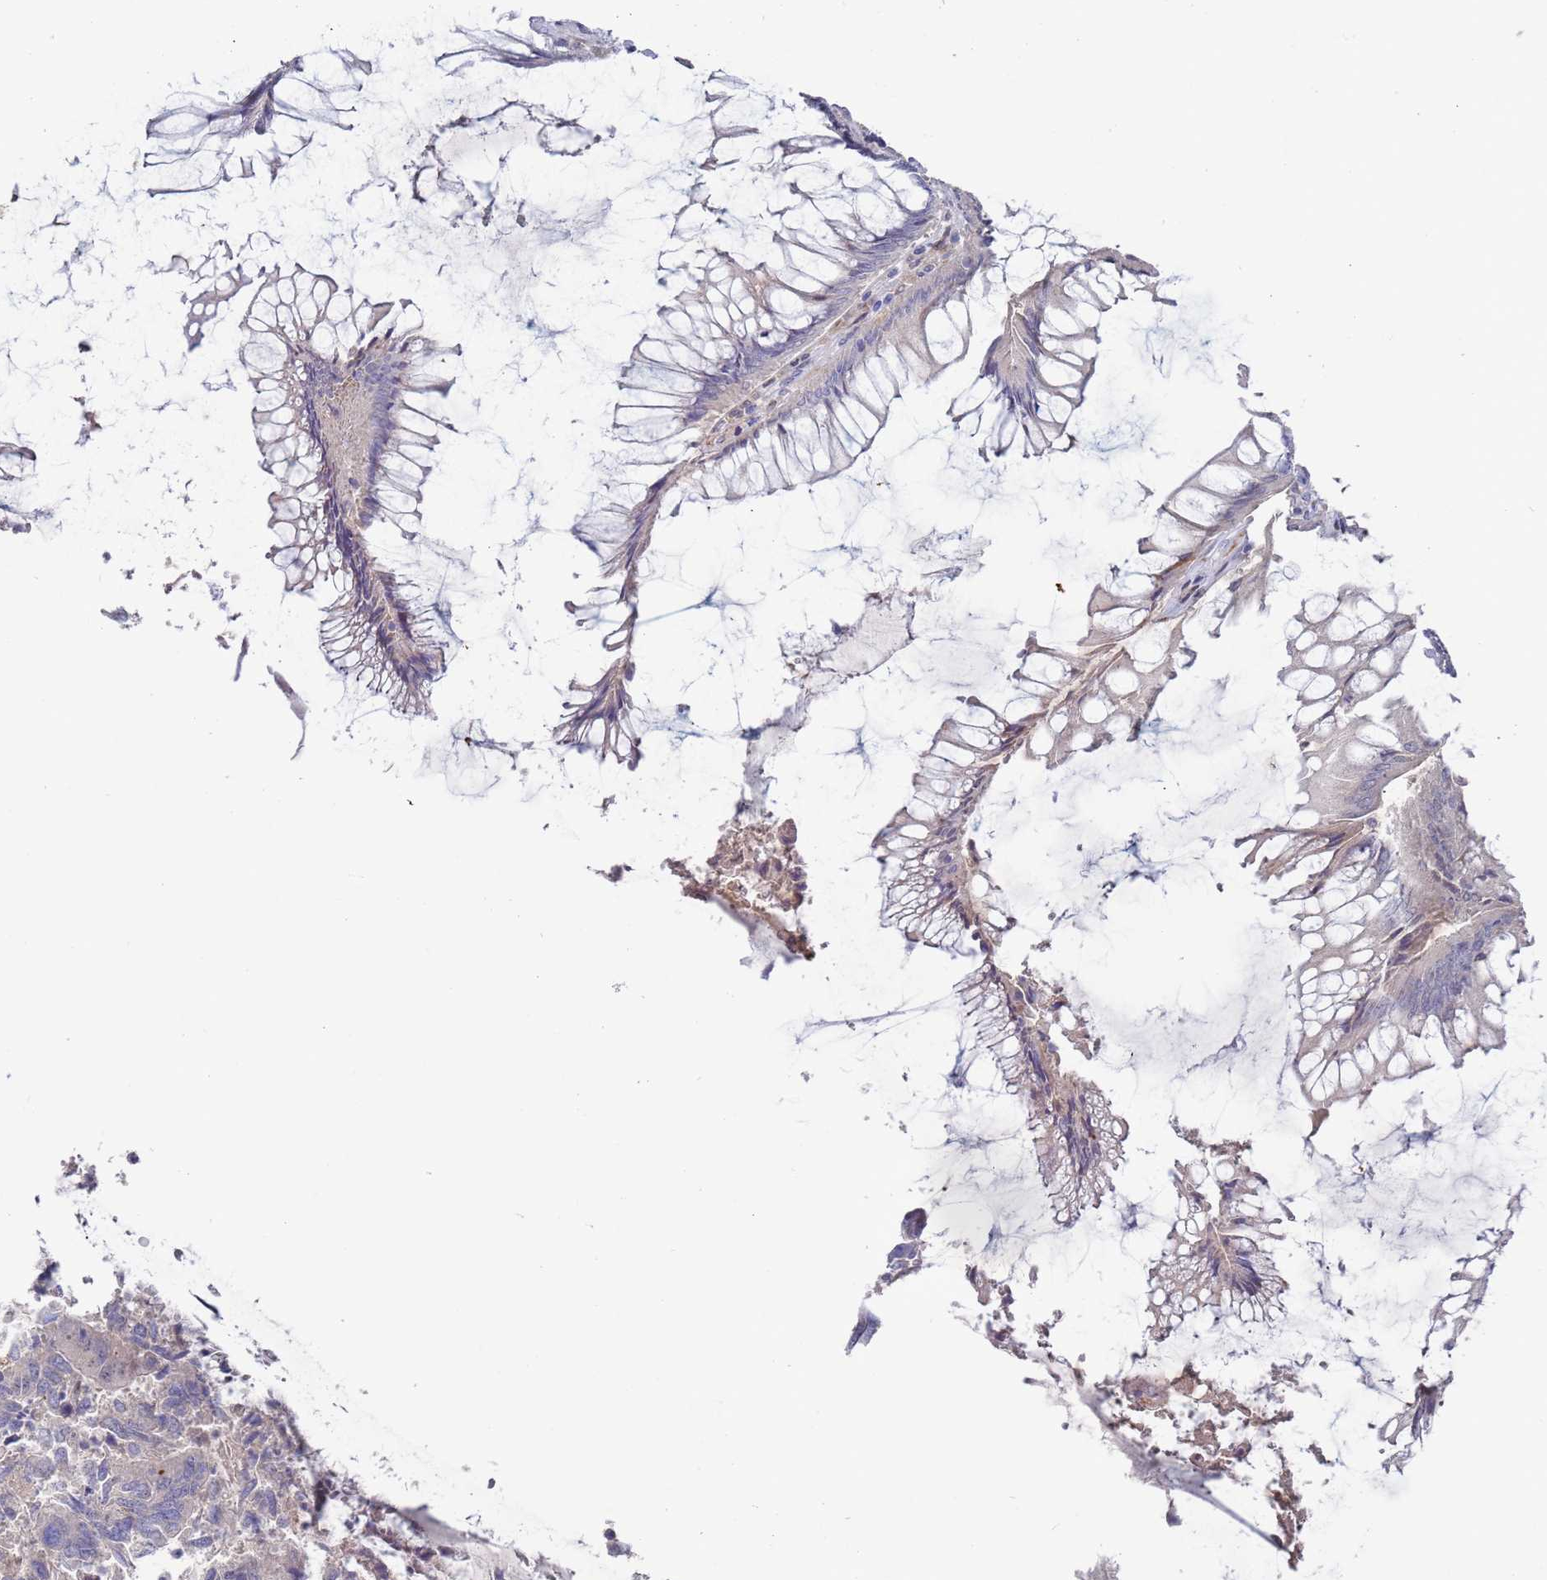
{"staining": {"intensity": "negative", "quantity": "none", "location": "none"}, "tissue": "colorectal cancer", "cell_type": "Tumor cells", "image_type": "cancer", "snomed": [{"axis": "morphology", "description": "Adenocarcinoma, NOS"}, {"axis": "topography", "description": "Colon"}], "caption": "DAB immunohistochemical staining of colorectal adenocarcinoma demonstrates no significant expression in tumor cells. The staining is performed using DAB (3,3'-diaminobenzidine) brown chromogen with nuclei counter-stained in using hematoxylin.", "gene": "FBXO27", "patient": {"sex": "female", "age": 67}}